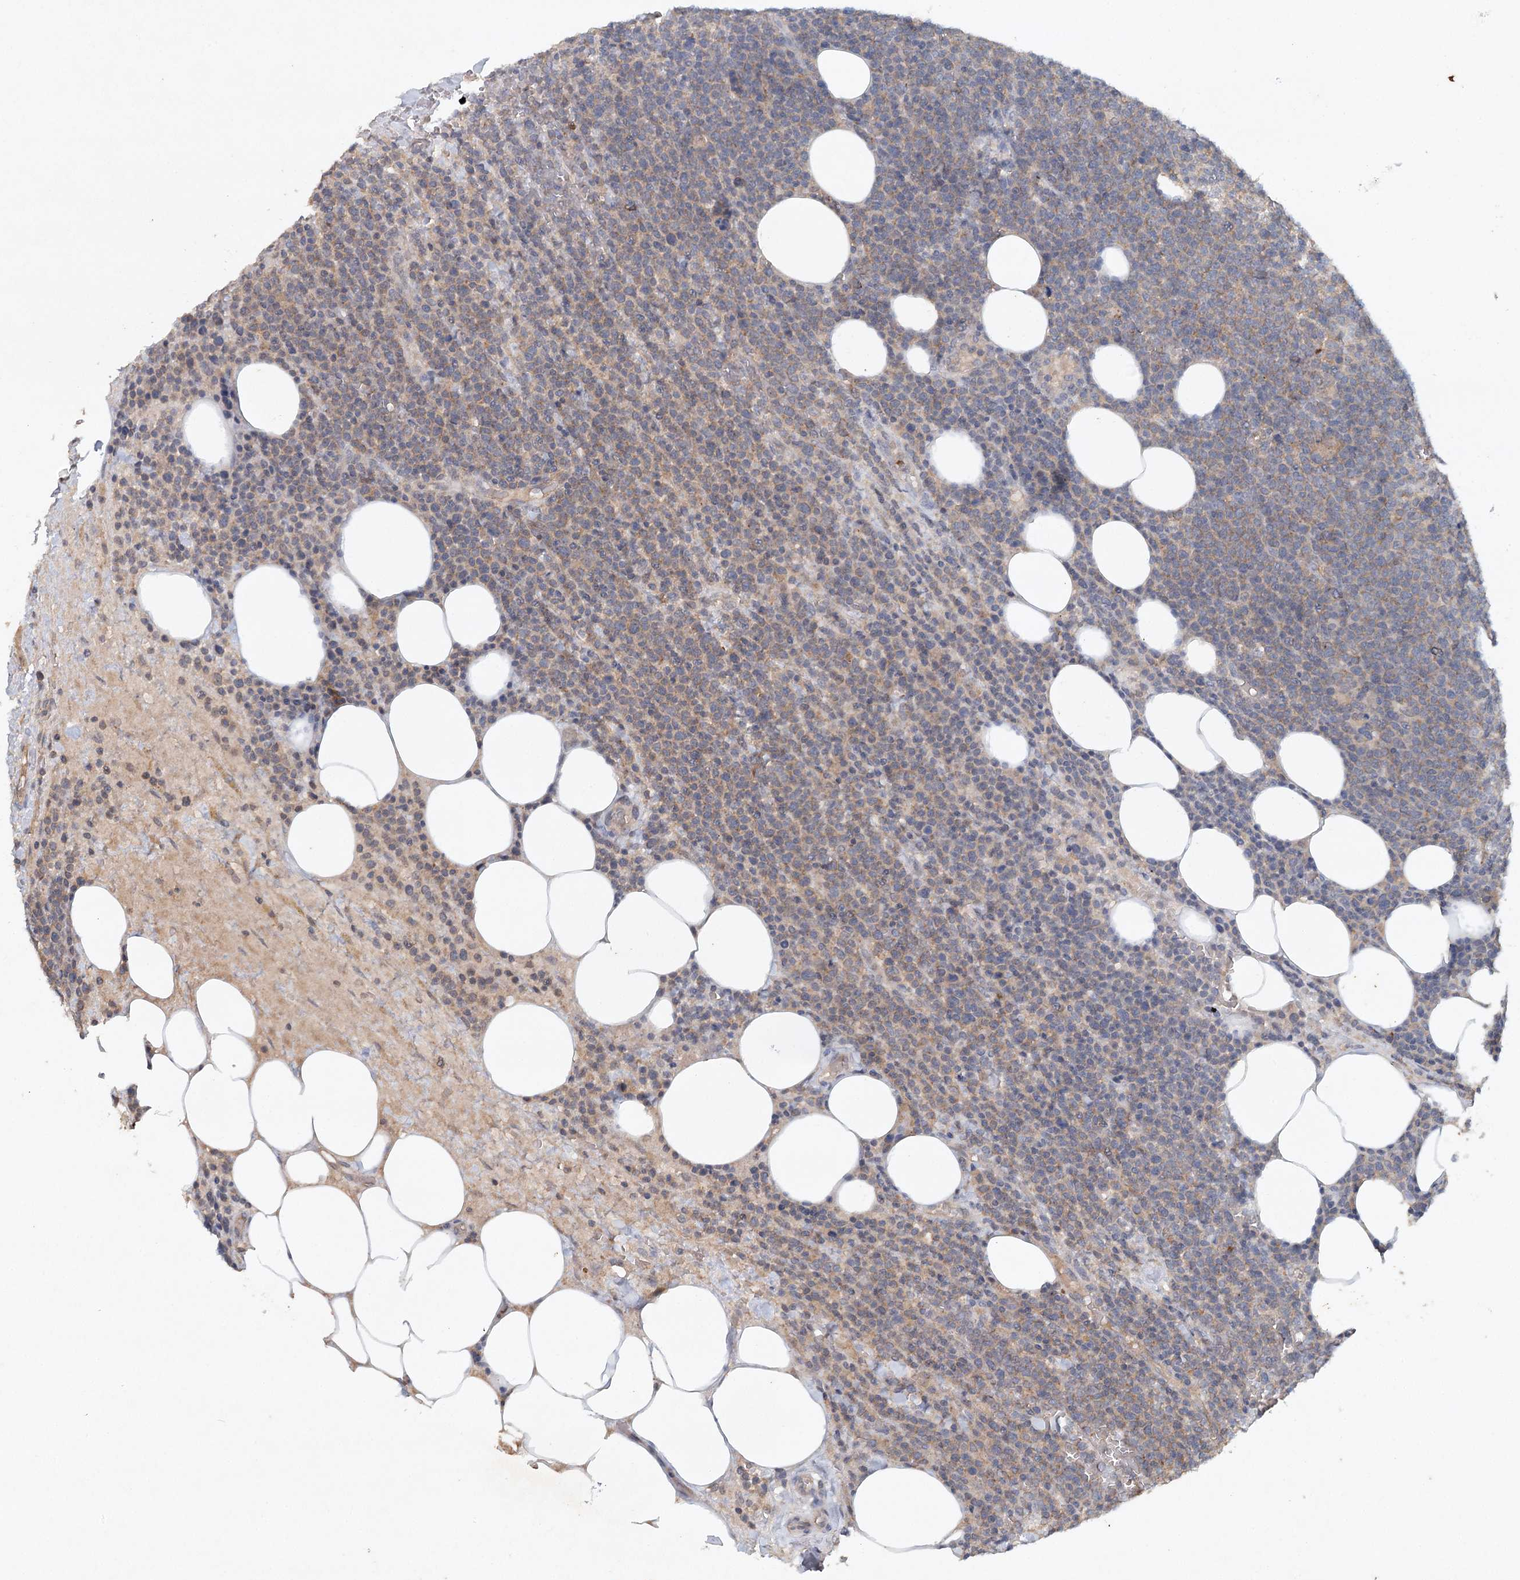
{"staining": {"intensity": "weak", "quantity": "25%-75%", "location": "cytoplasmic/membranous"}, "tissue": "lymphoma", "cell_type": "Tumor cells", "image_type": "cancer", "snomed": [{"axis": "morphology", "description": "Malignant lymphoma, non-Hodgkin's type, High grade"}, {"axis": "topography", "description": "Lymph node"}], "caption": "Lymphoma tissue shows weak cytoplasmic/membranous positivity in about 25%-75% of tumor cells, visualized by immunohistochemistry.", "gene": "SYNPO", "patient": {"sex": "male", "age": 61}}